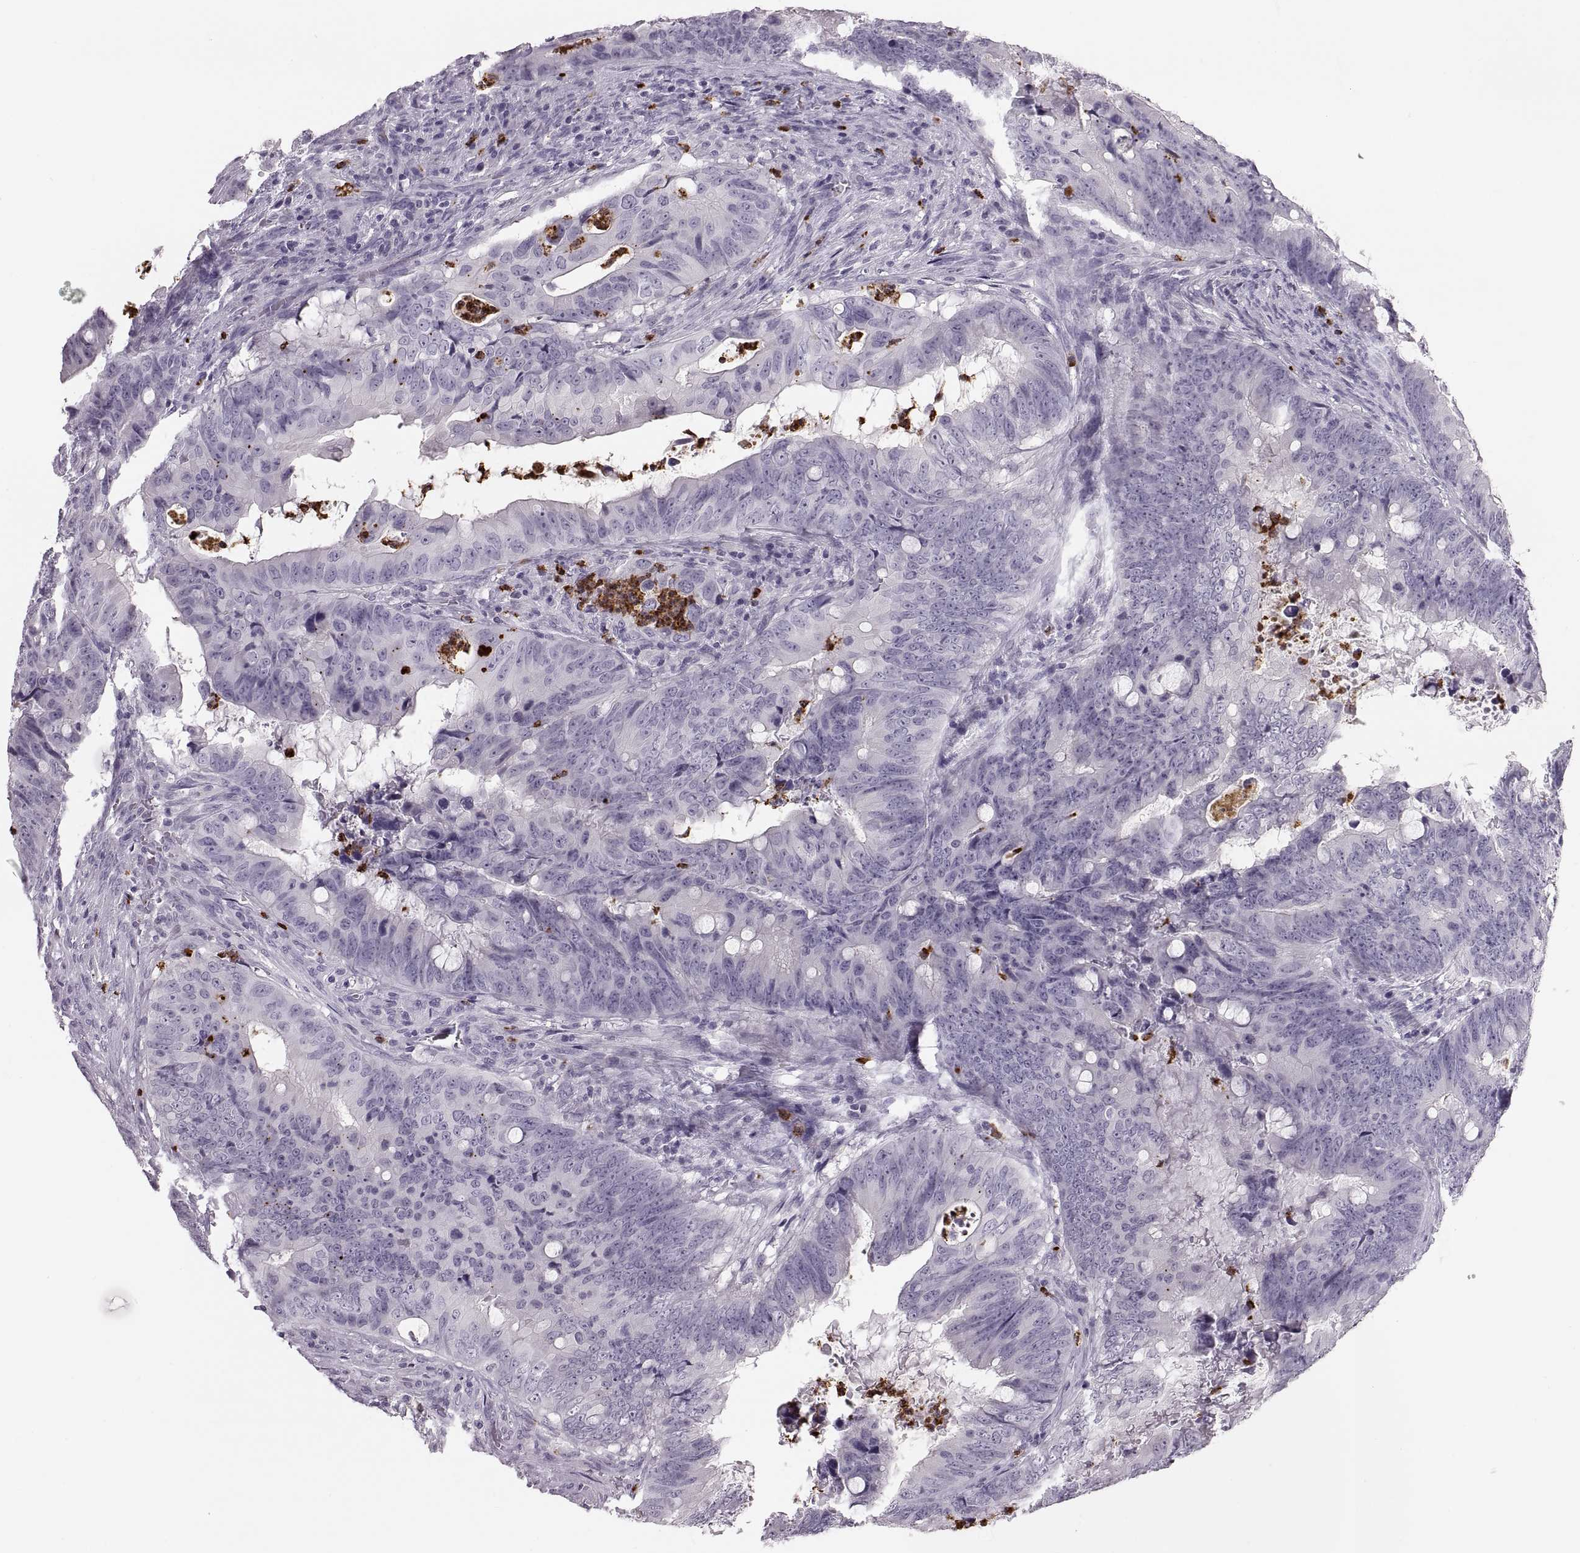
{"staining": {"intensity": "negative", "quantity": "none", "location": "none"}, "tissue": "colorectal cancer", "cell_type": "Tumor cells", "image_type": "cancer", "snomed": [{"axis": "morphology", "description": "Adenocarcinoma, NOS"}, {"axis": "topography", "description": "Colon"}], "caption": "Tumor cells show no significant positivity in colorectal adenocarcinoma. (DAB (3,3'-diaminobenzidine) IHC, high magnification).", "gene": "MILR1", "patient": {"sex": "female", "age": 82}}